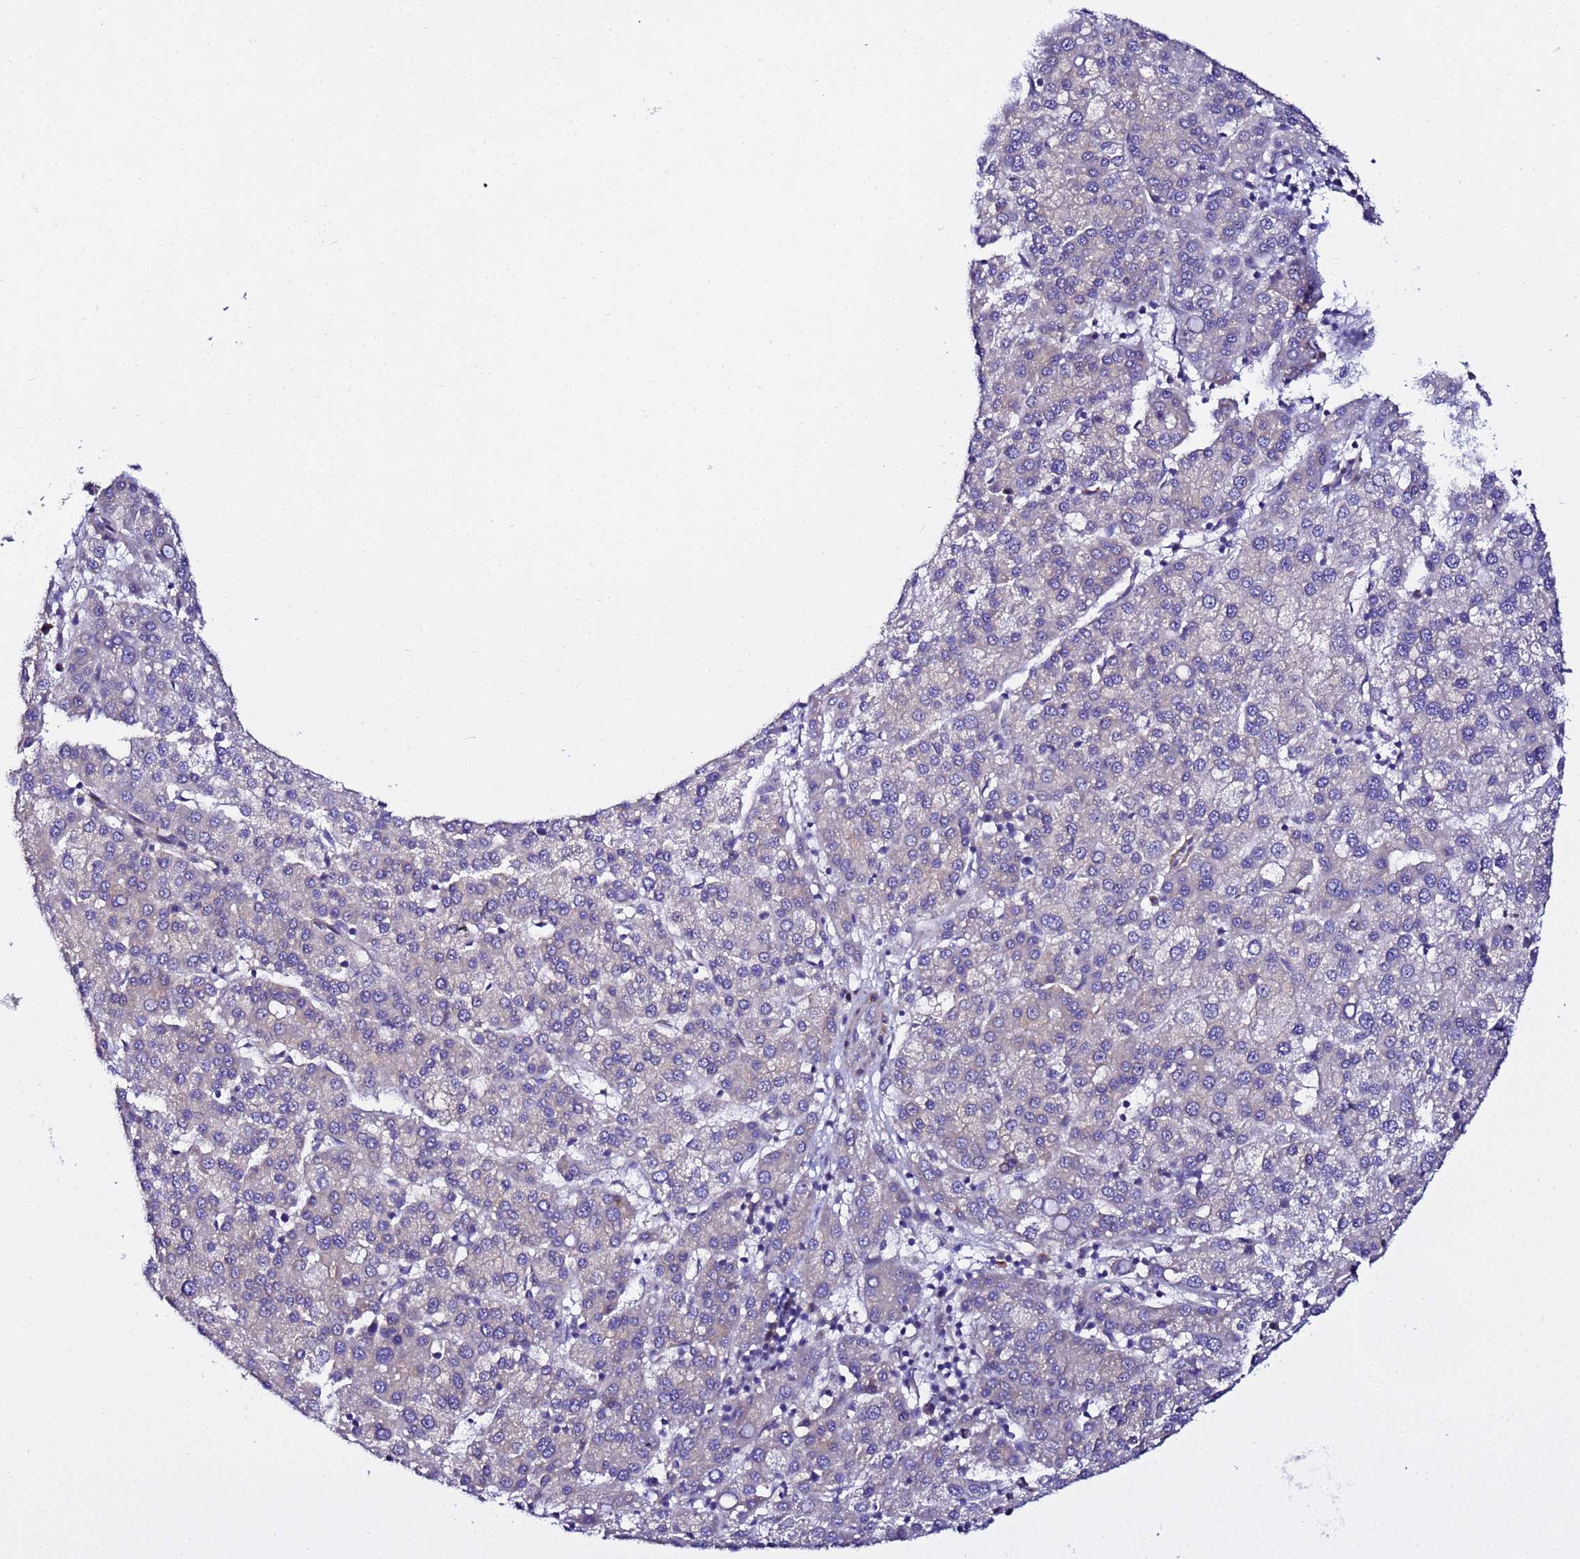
{"staining": {"intensity": "negative", "quantity": "none", "location": "none"}, "tissue": "liver cancer", "cell_type": "Tumor cells", "image_type": "cancer", "snomed": [{"axis": "morphology", "description": "Carcinoma, Hepatocellular, NOS"}, {"axis": "topography", "description": "Liver"}], "caption": "Tumor cells show no significant staining in liver cancer (hepatocellular carcinoma). Brightfield microscopy of immunohistochemistry (IHC) stained with DAB (3,3'-diaminobenzidine) (brown) and hematoxylin (blue), captured at high magnification.", "gene": "JRKL", "patient": {"sex": "female", "age": 58}}